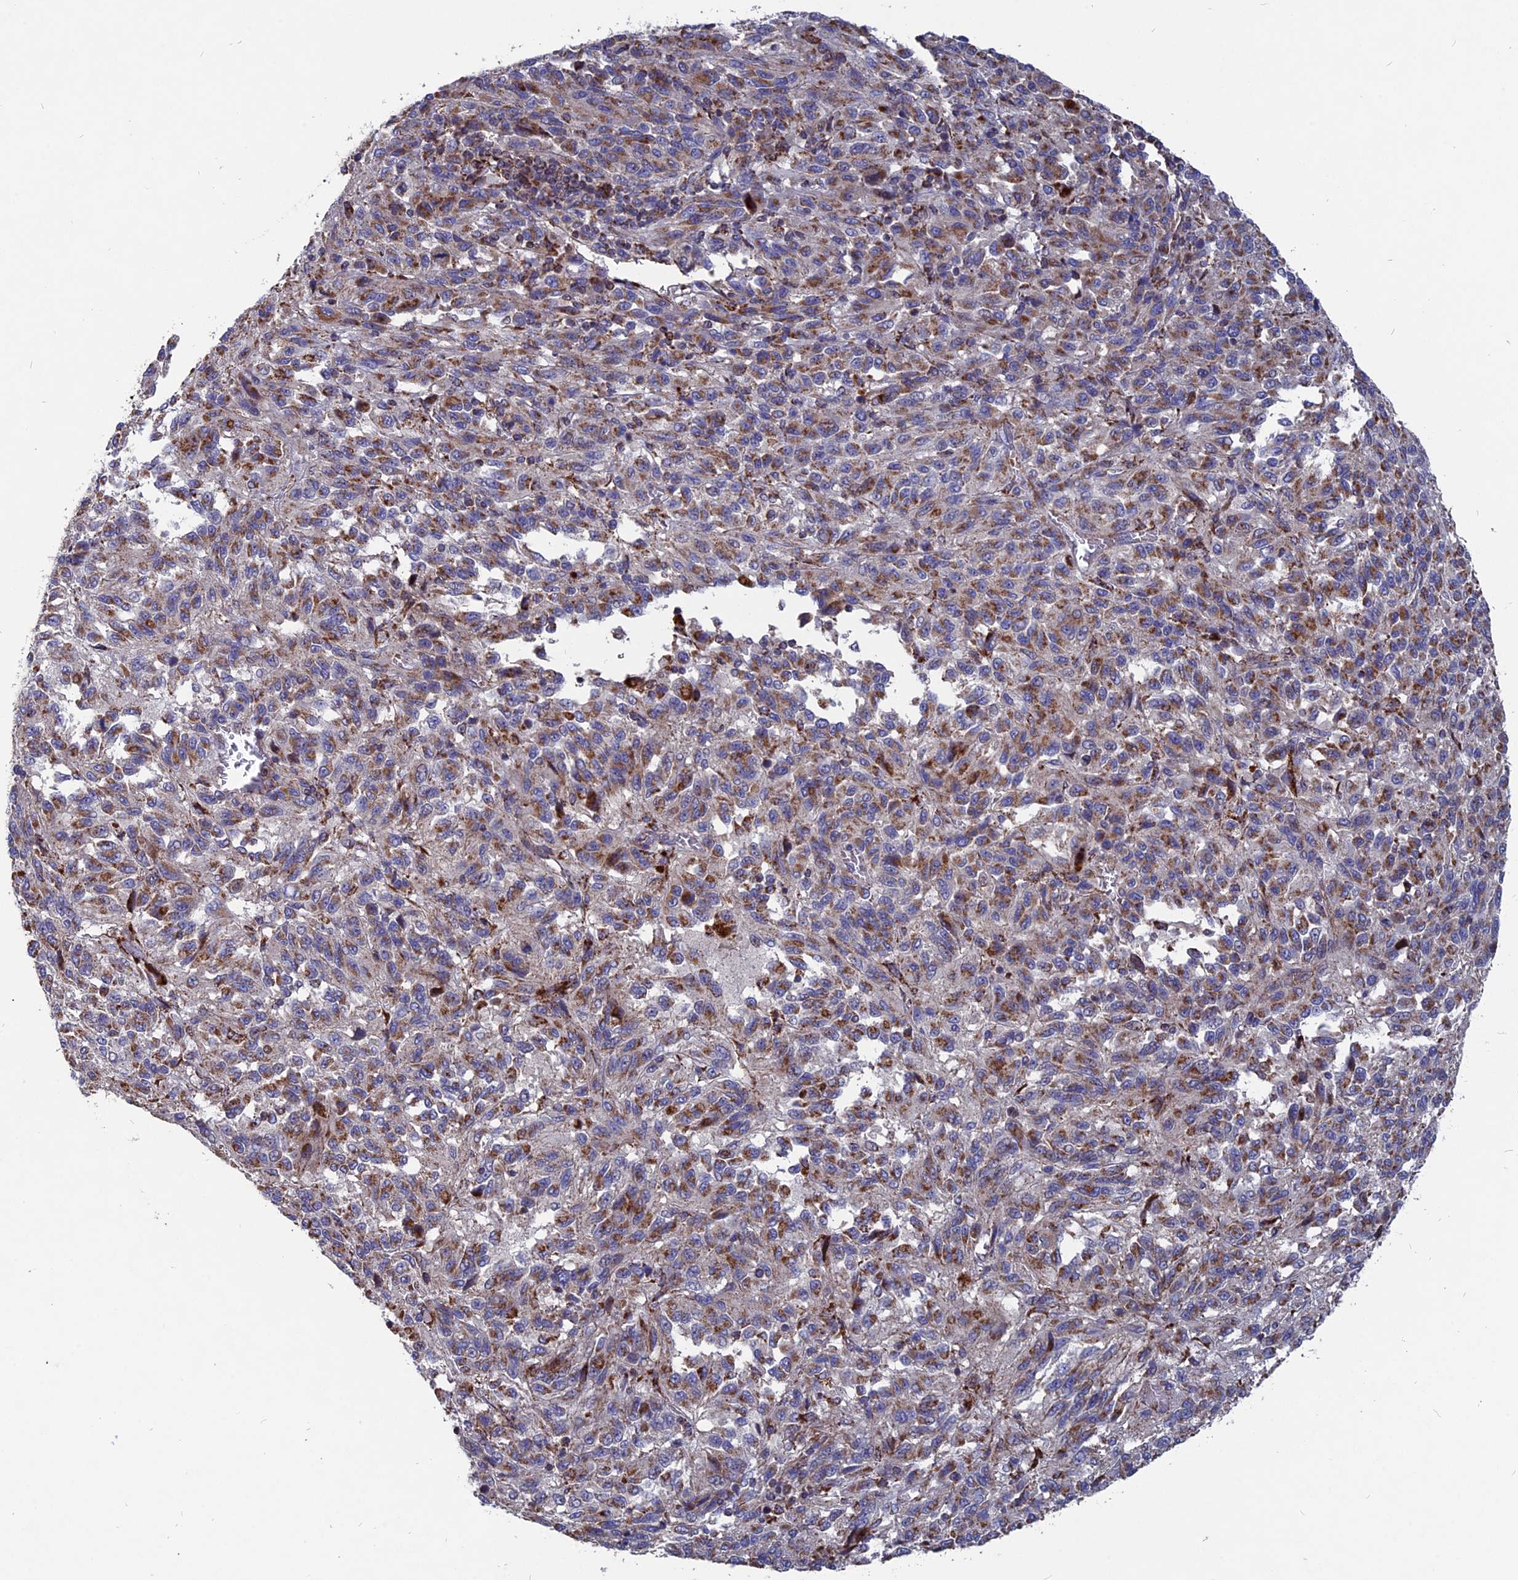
{"staining": {"intensity": "moderate", "quantity": ">75%", "location": "cytoplasmic/membranous"}, "tissue": "melanoma", "cell_type": "Tumor cells", "image_type": "cancer", "snomed": [{"axis": "morphology", "description": "Malignant melanoma, Metastatic site"}, {"axis": "topography", "description": "Lung"}], "caption": "Protein expression analysis of human malignant melanoma (metastatic site) reveals moderate cytoplasmic/membranous positivity in about >75% of tumor cells.", "gene": "TGFA", "patient": {"sex": "male", "age": 64}}